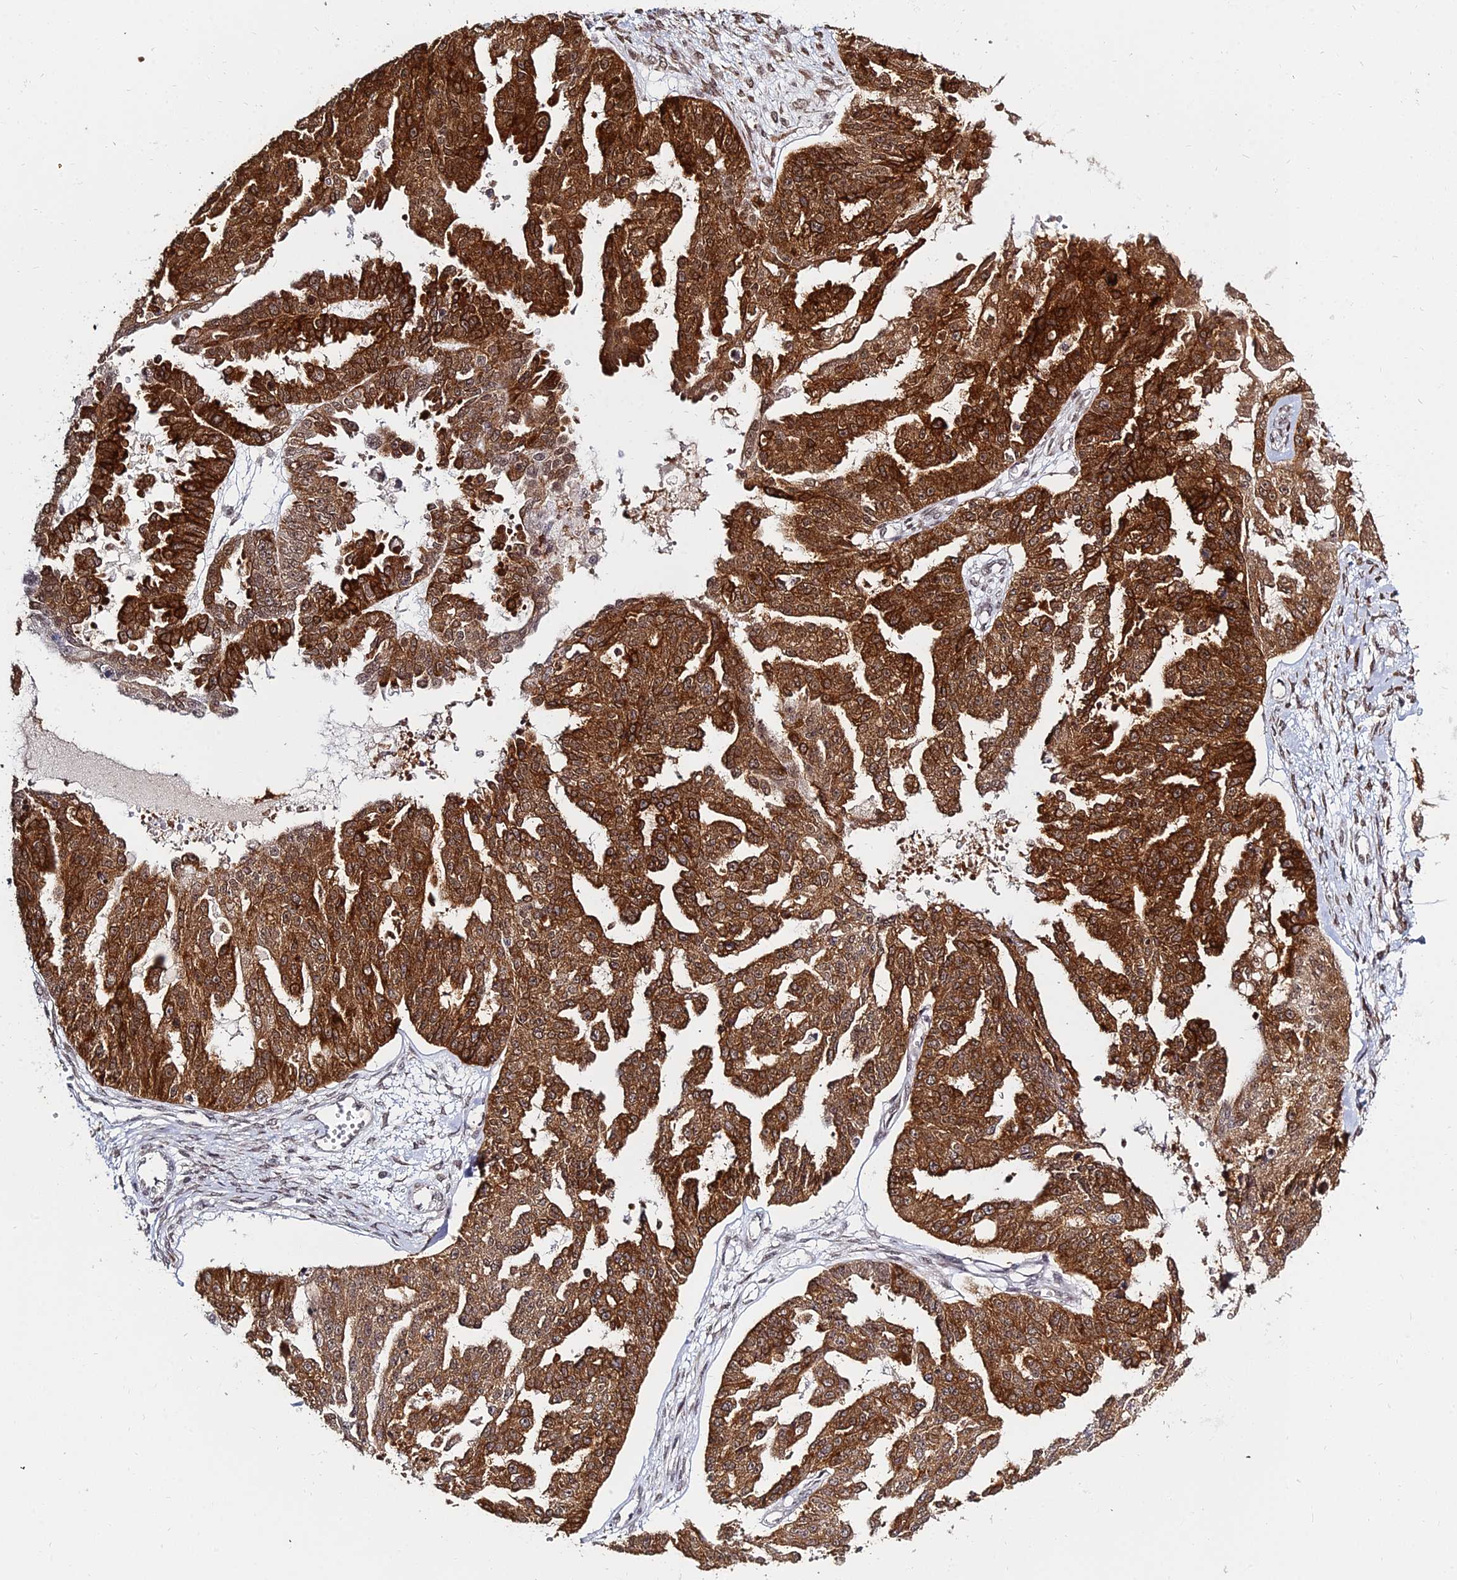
{"staining": {"intensity": "strong", "quantity": ">75%", "location": "cytoplasmic/membranous,nuclear"}, "tissue": "ovarian cancer", "cell_type": "Tumor cells", "image_type": "cancer", "snomed": [{"axis": "morphology", "description": "Cystadenocarcinoma, serous, NOS"}, {"axis": "topography", "description": "Ovary"}], "caption": "Serous cystadenocarcinoma (ovarian) stained with a protein marker reveals strong staining in tumor cells.", "gene": "ABCA2", "patient": {"sex": "female", "age": 58}}